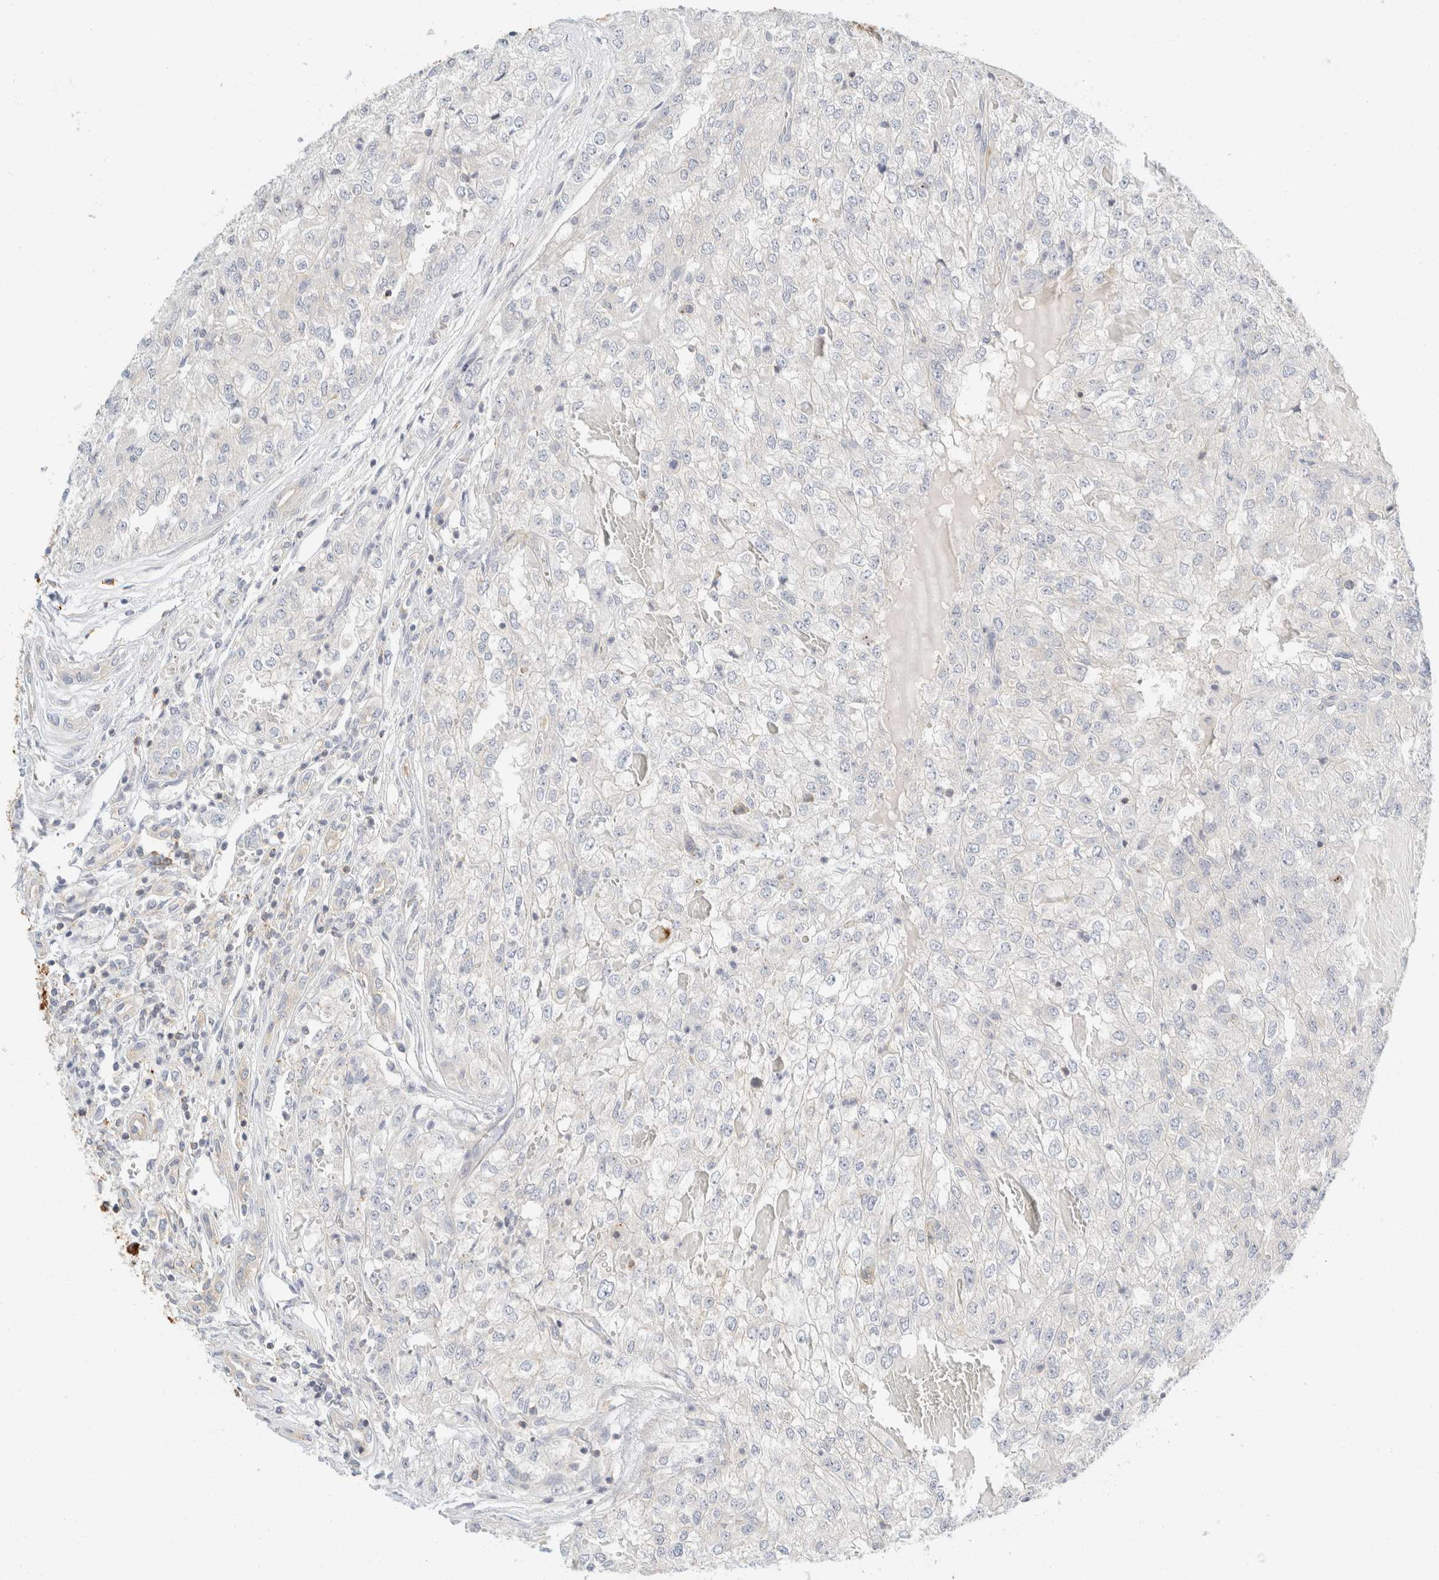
{"staining": {"intensity": "negative", "quantity": "none", "location": "none"}, "tissue": "renal cancer", "cell_type": "Tumor cells", "image_type": "cancer", "snomed": [{"axis": "morphology", "description": "Adenocarcinoma, NOS"}, {"axis": "topography", "description": "Kidney"}], "caption": "Adenocarcinoma (renal) stained for a protein using IHC shows no expression tumor cells.", "gene": "SH3GLB2", "patient": {"sex": "female", "age": 54}}